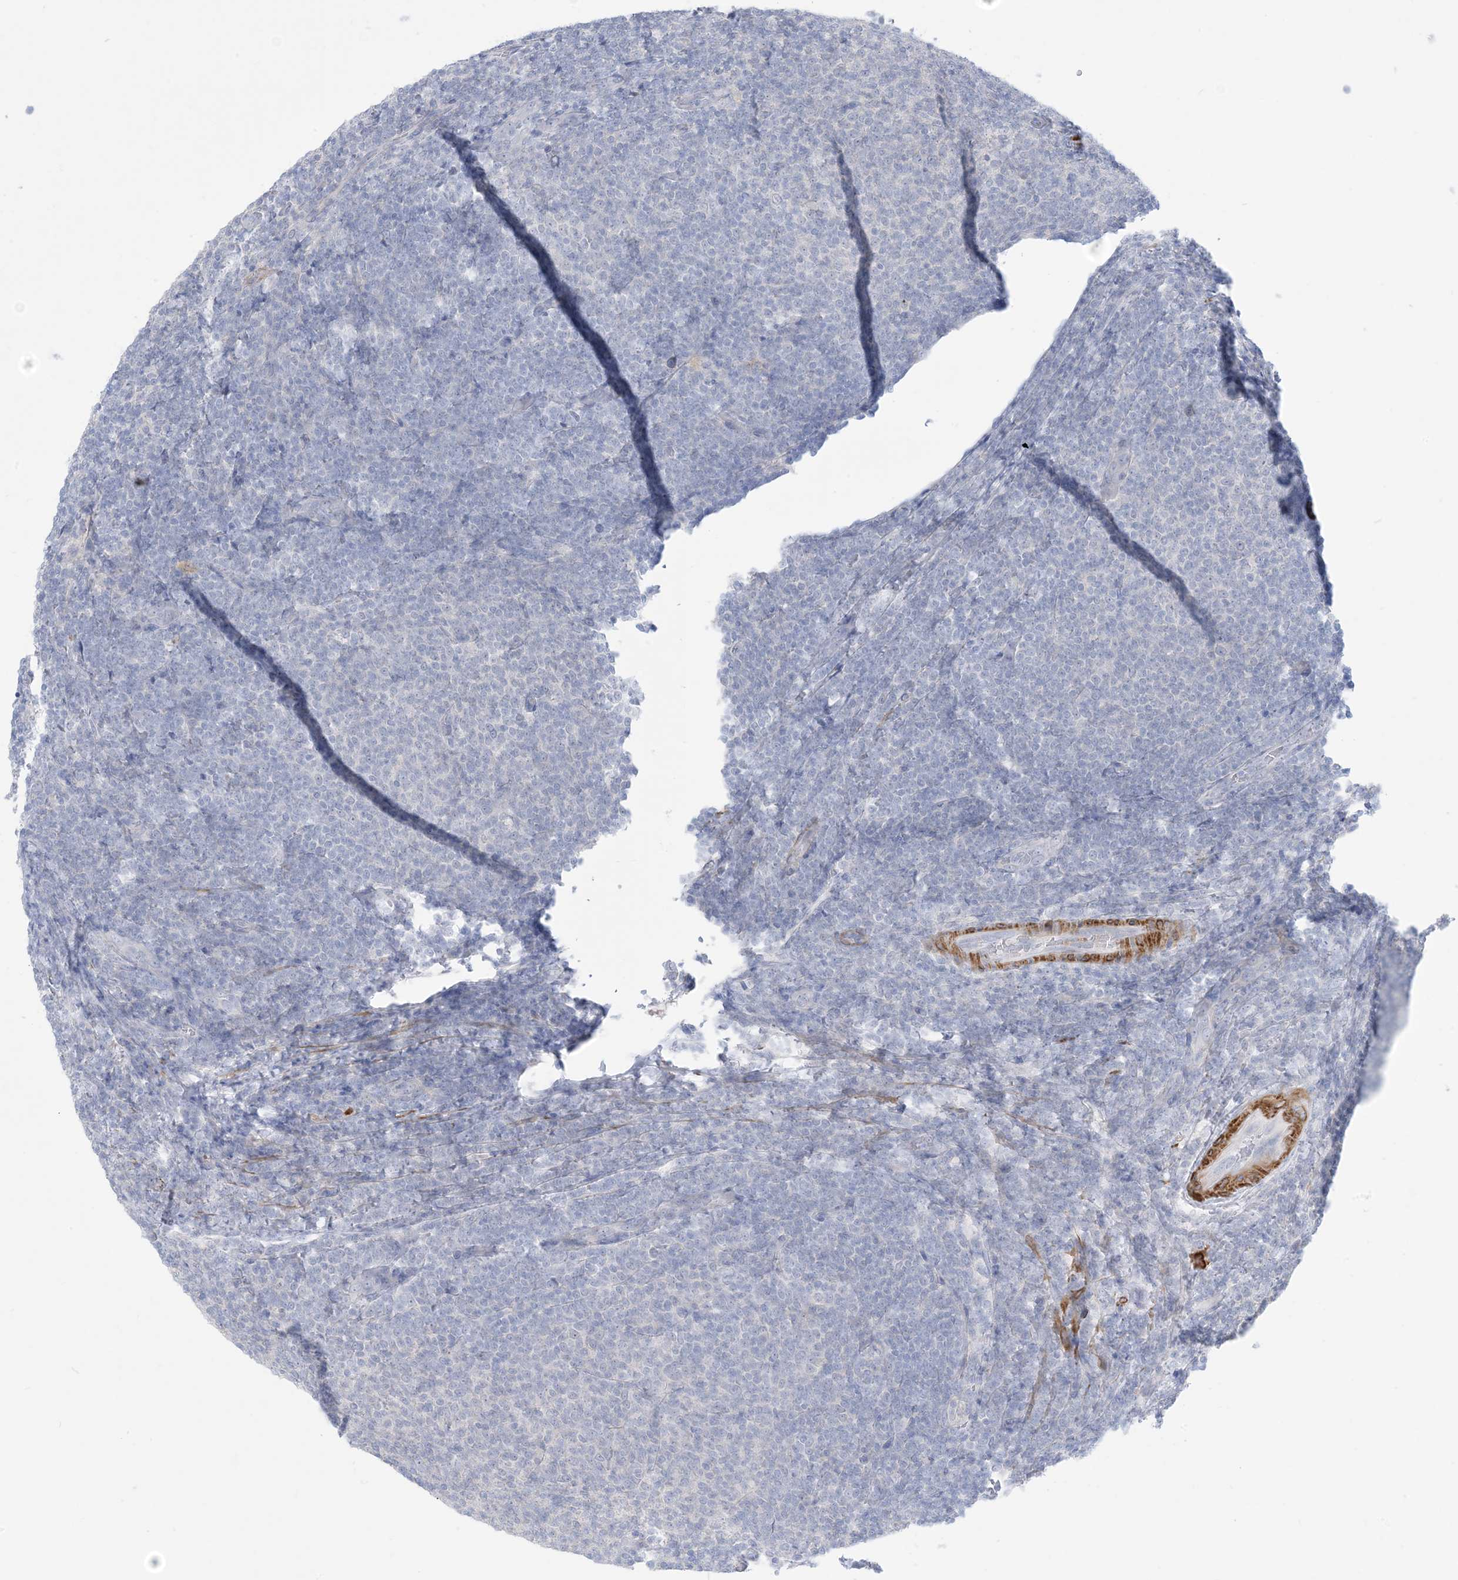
{"staining": {"intensity": "negative", "quantity": "none", "location": "none"}, "tissue": "lymphoma", "cell_type": "Tumor cells", "image_type": "cancer", "snomed": [{"axis": "morphology", "description": "Malignant lymphoma, non-Hodgkin's type, Low grade"}, {"axis": "topography", "description": "Lymph node"}], "caption": "Human low-grade malignant lymphoma, non-Hodgkin's type stained for a protein using immunohistochemistry (IHC) exhibits no expression in tumor cells.", "gene": "MARS2", "patient": {"sex": "male", "age": 66}}